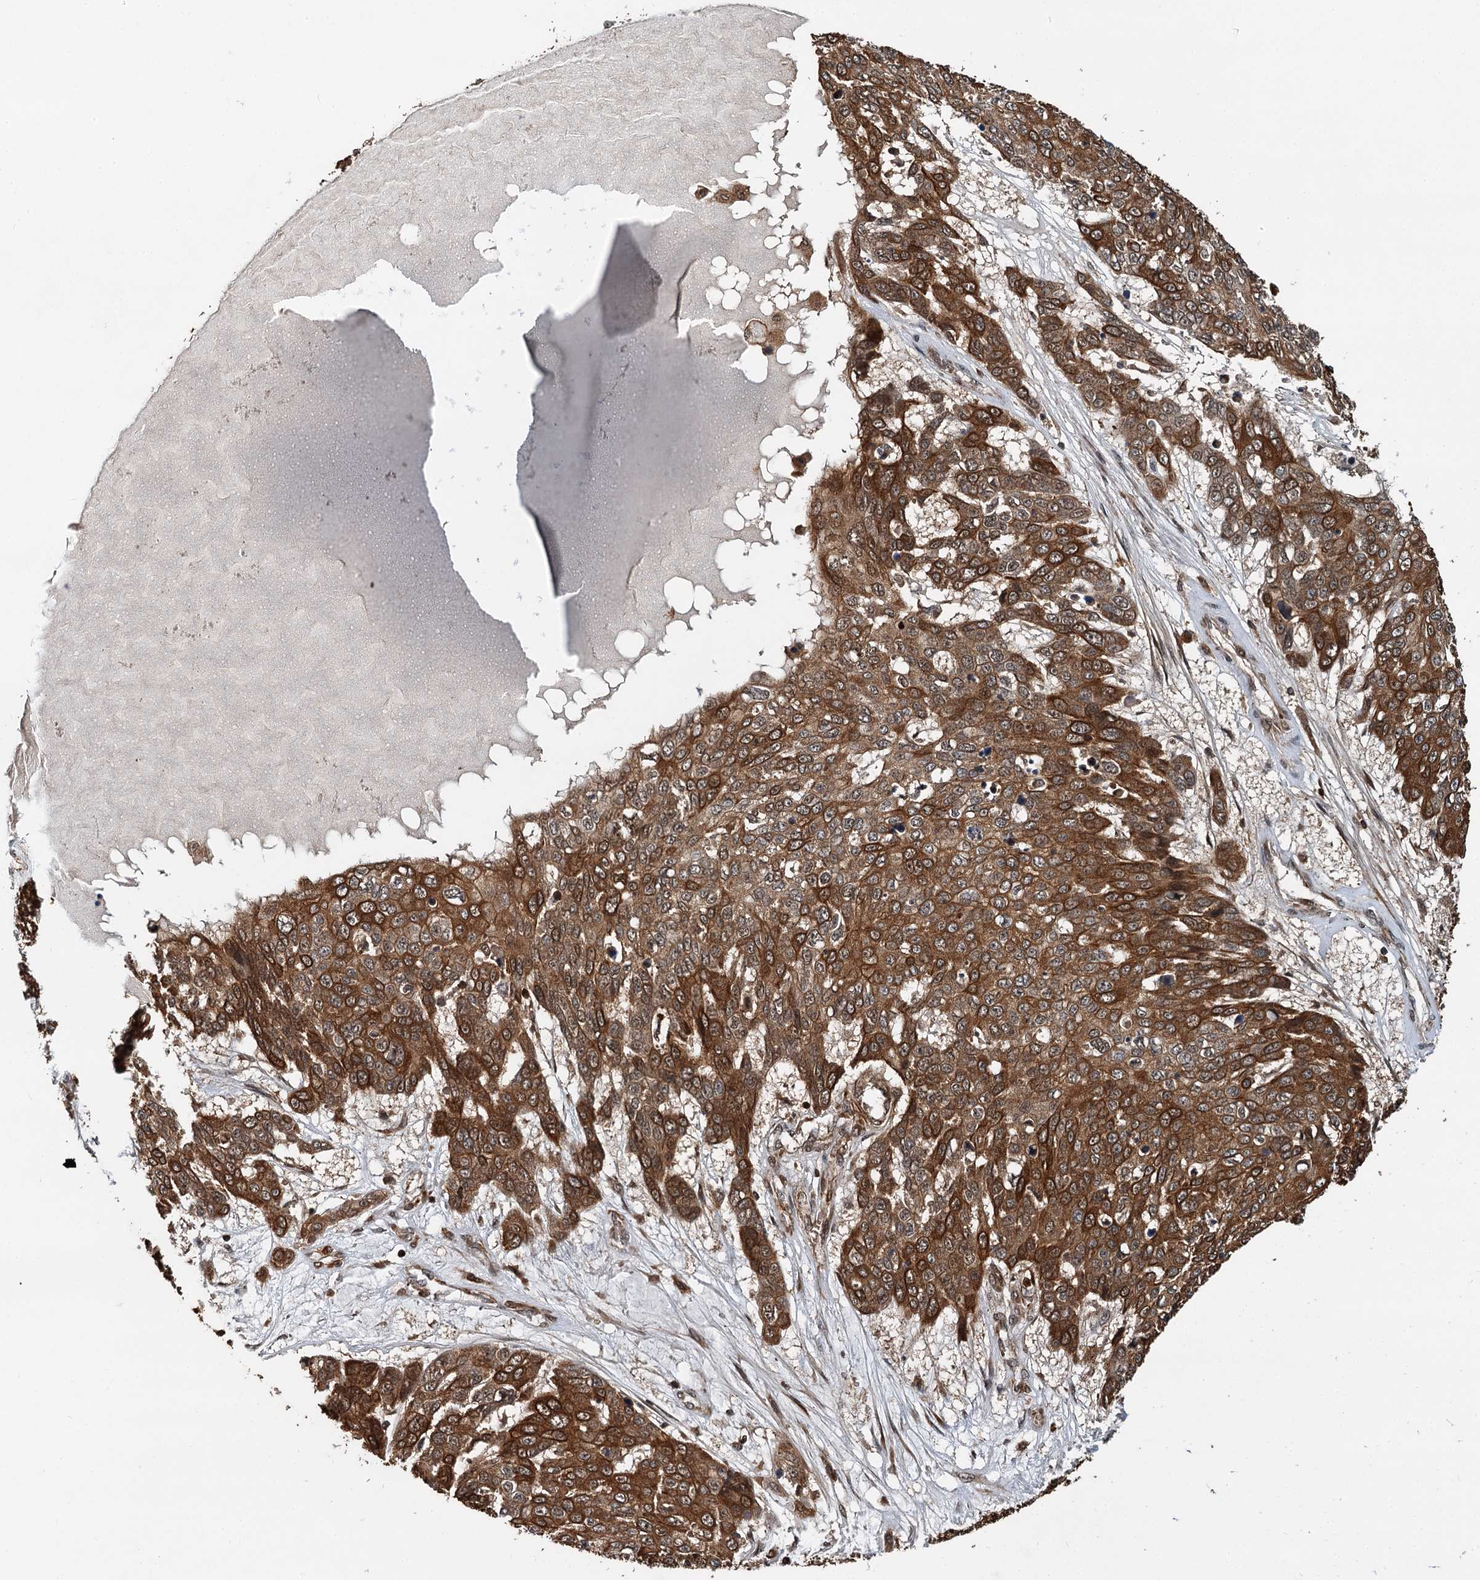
{"staining": {"intensity": "strong", "quantity": ">75%", "location": "cytoplasmic/membranous"}, "tissue": "skin cancer", "cell_type": "Tumor cells", "image_type": "cancer", "snomed": [{"axis": "morphology", "description": "Squamous cell carcinoma, NOS"}, {"axis": "topography", "description": "Skin"}], "caption": "Strong cytoplasmic/membranous positivity for a protein is identified in about >75% of tumor cells of squamous cell carcinoma (skin) using immunohistochemistry.", "gene": "STUB1", "patient": {"sex": "male", "age": 71}}